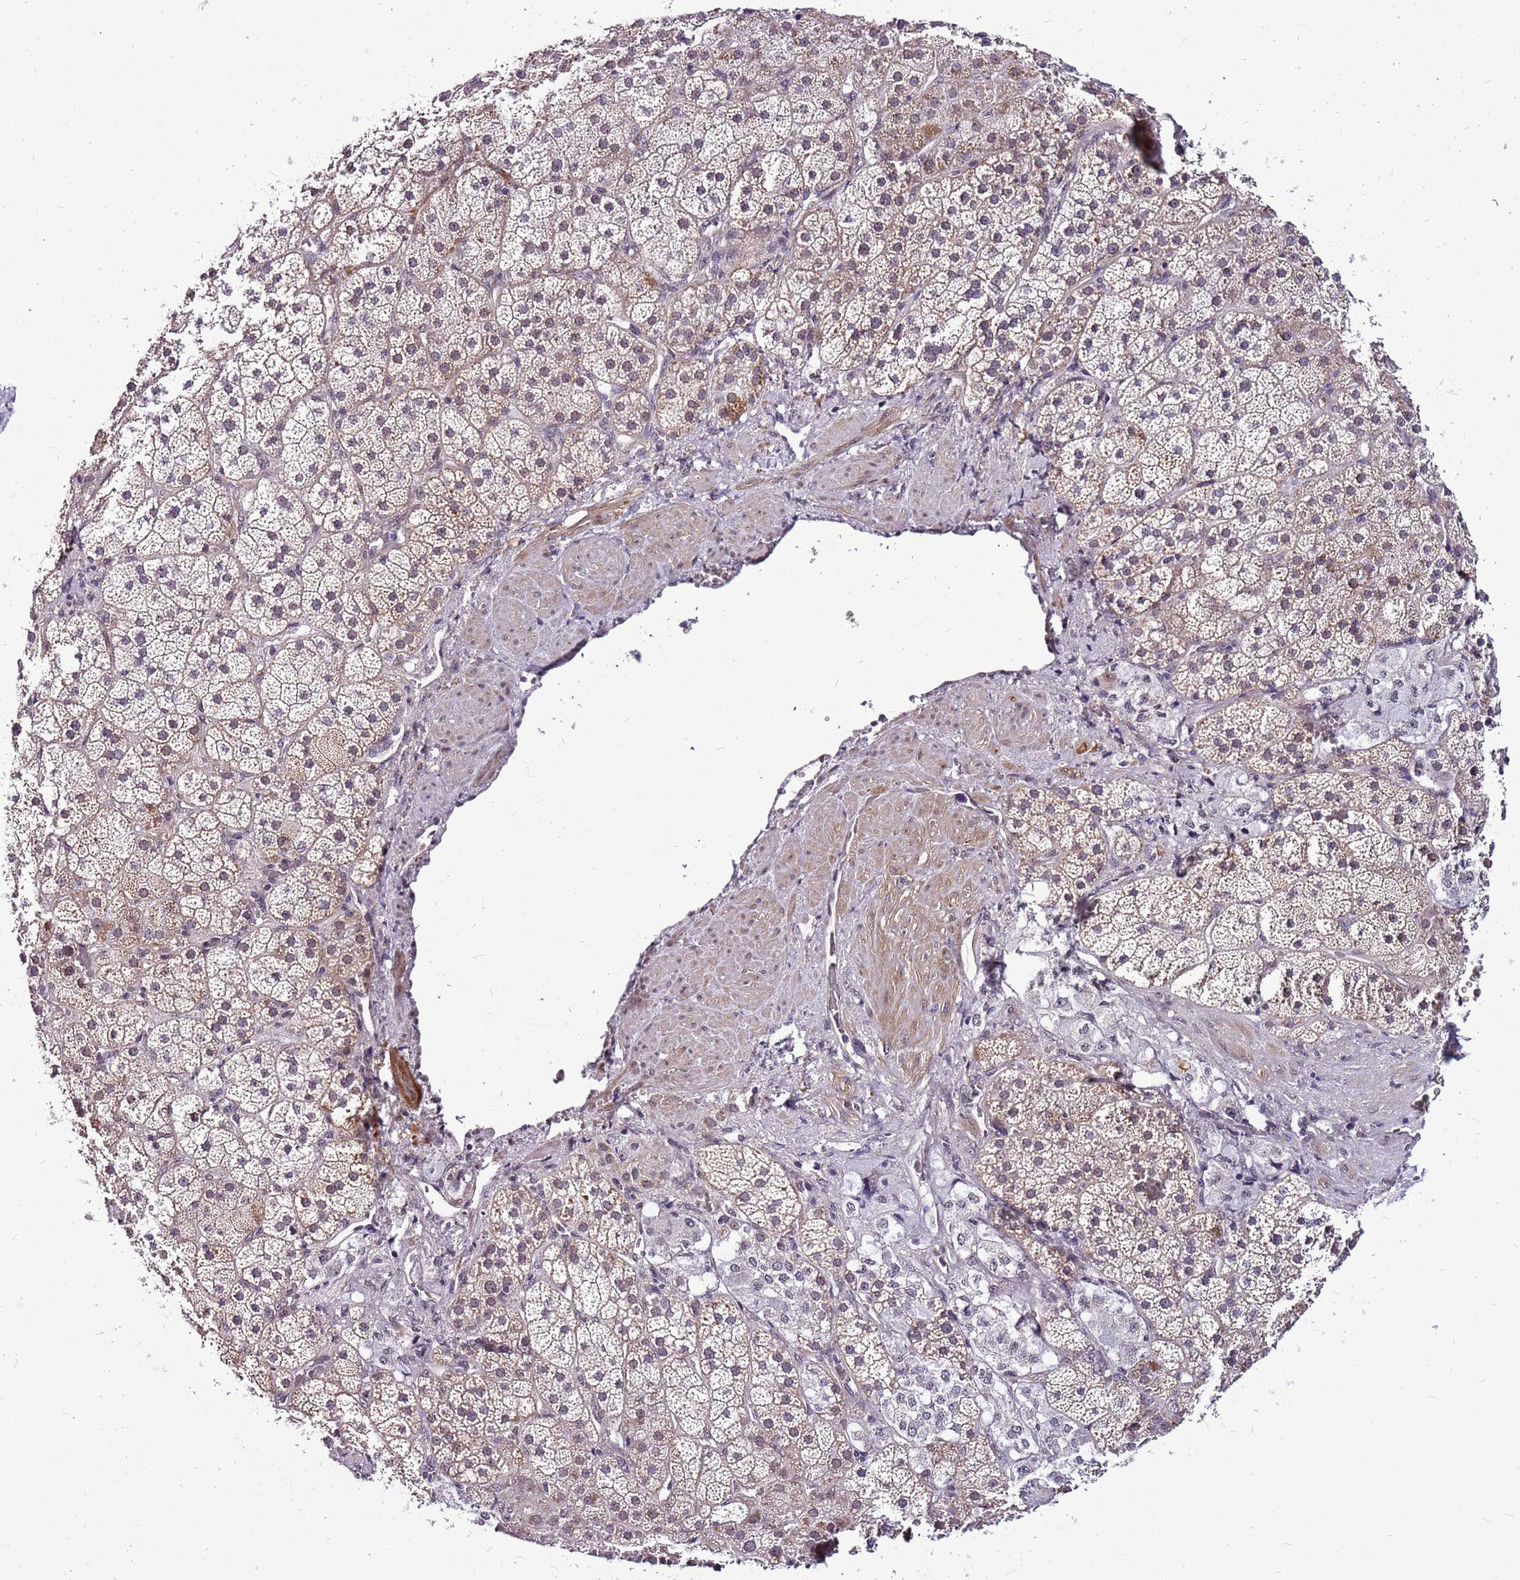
{"staining": {"intensity": "moderate", "quantity": "25%-75%", "location": "cytoplasmic/membranous,nuclear"}, "tissue": "adrenal gland", "cell_type": "Glandular cells", "image_type": "normal", "snomed": [{"axis": "morphology", "description": "Normal tissue, NOS"}, {"axis": "topography", "description": "Adrenal gland"}], "caption": "This histopathology image demonstrates immunohistochemistry staining of benign adrenal gland, with medium moderate cytoplasmic/membranous,nuclear positivity in approximately 25%-75% of glandular cells.", "gene": "CCDC166", "patient": {"sex": "male", "age": 57}}